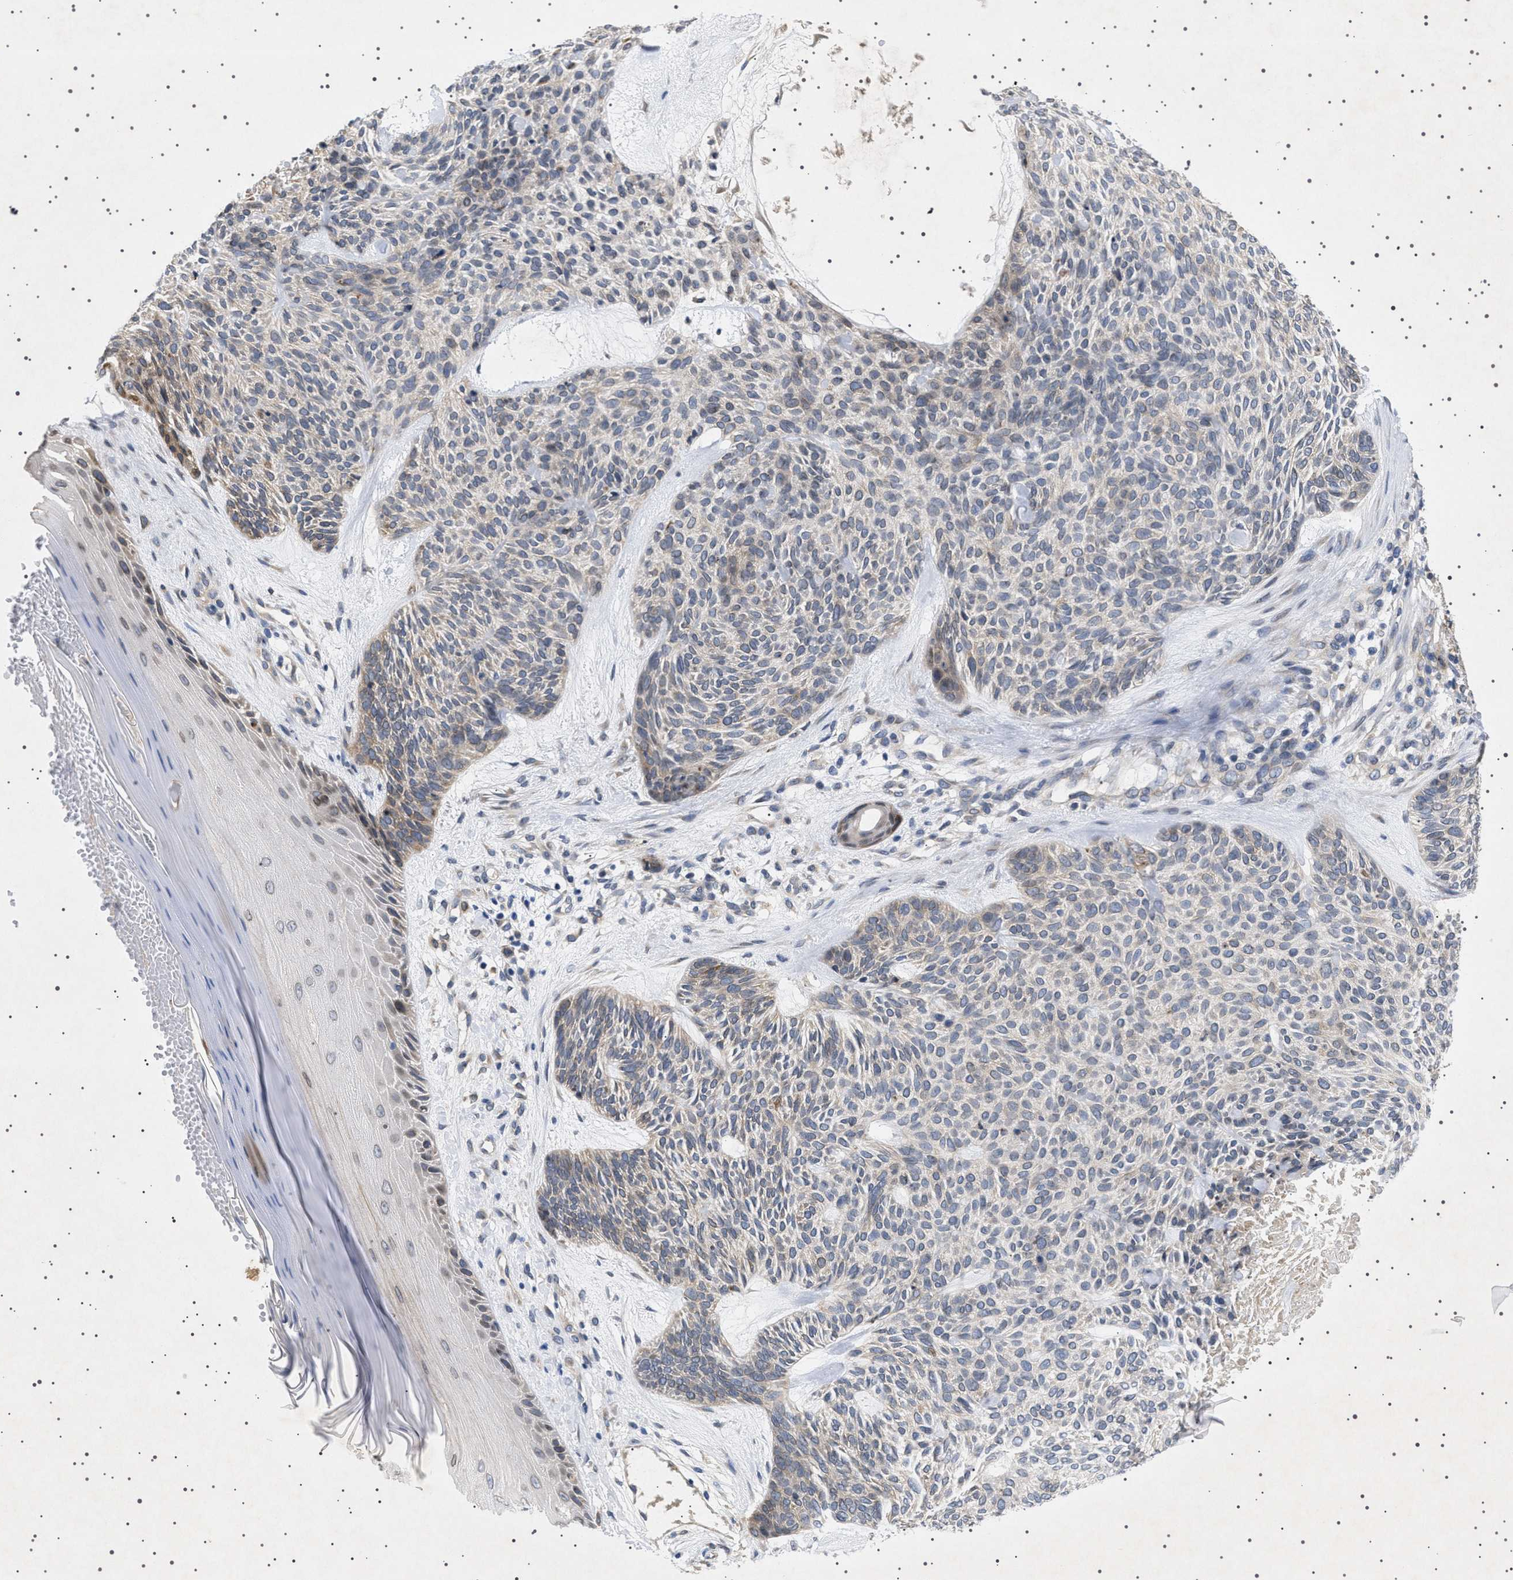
{"staining": {"intensity": "weak", "quantity": "<25%", "location": "cytoplasmic/membranous"}, "tissue": "skin cancer", "cell_type": "Tumor cells", "image_type": "cancer", "snomed": [{"axis": "morphology", "description": "Basal cell carcinoma"}, {"axis": "topography", "description": "Skin"}], "caption": "Immunohistochemical staining of basal cell carcinoma (skin) shows no significant expression in tumor cells. The staining is performed using DAB (3,3'-diaminobenzidine) brown chromogen with nuclei counter-stained in using hematoxylin.", "gene": "NUP93", "patient": {"sex": "male", "age": 55}}